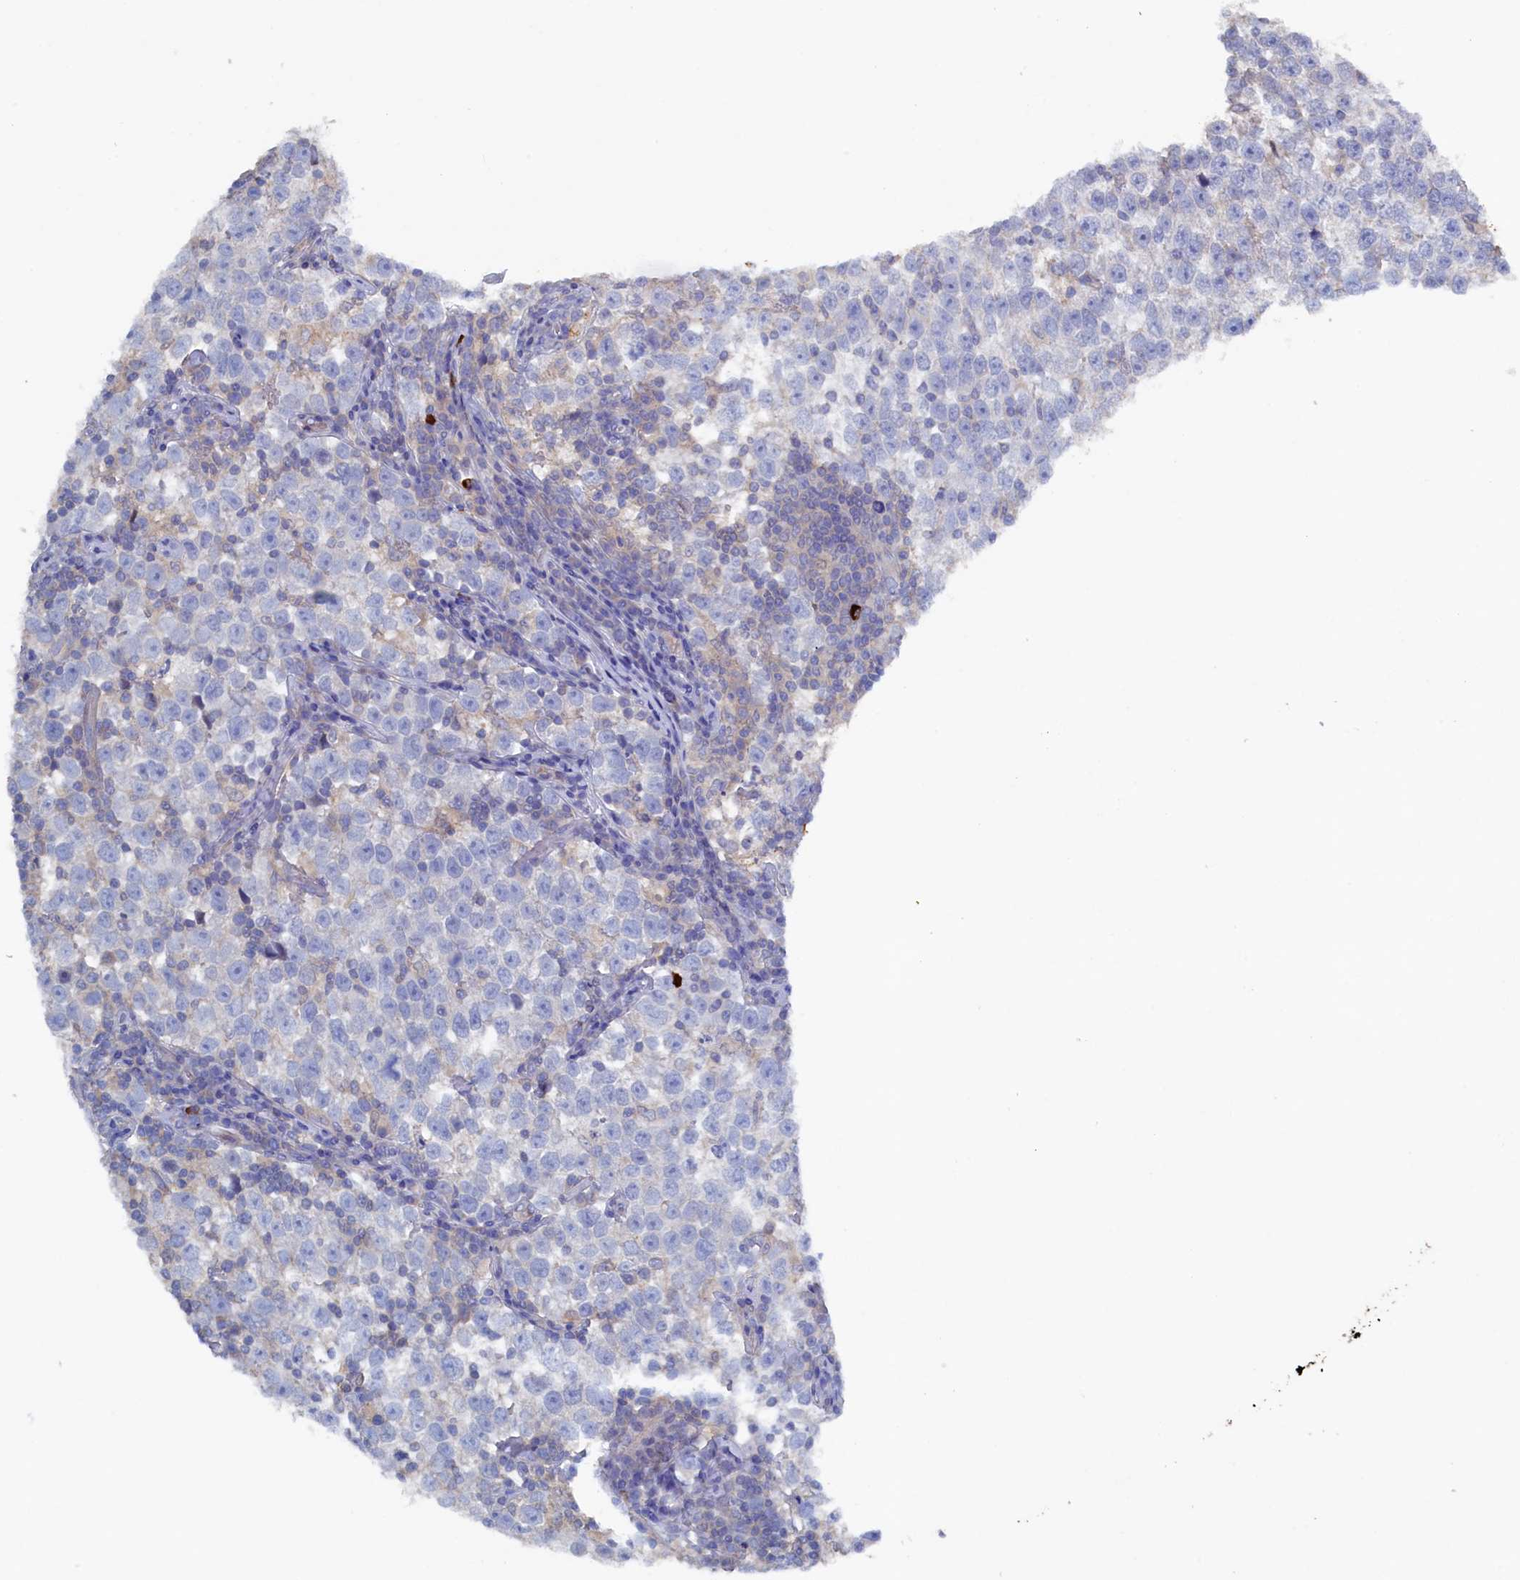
{"staining": {"intensity": "negative", "quantity": "none", "location": "none"}, "tissue": "testis cancer", "cell_type": "Tumor cells", "image_type": "cancer", "snomed": [{"axis": "morphology", "description": "Normal tissue, NOS"}, {"axis": "morphology", "description": "Seminoma, NOS"}, {"axis": "topography", "description": "Testis"}], "caption": "Immunohistochemistry of human seminoma (testis) reveals no expression in tumor cells.", "gene": "CBLIF", "patient": {"sex": "male", "age": 43}}